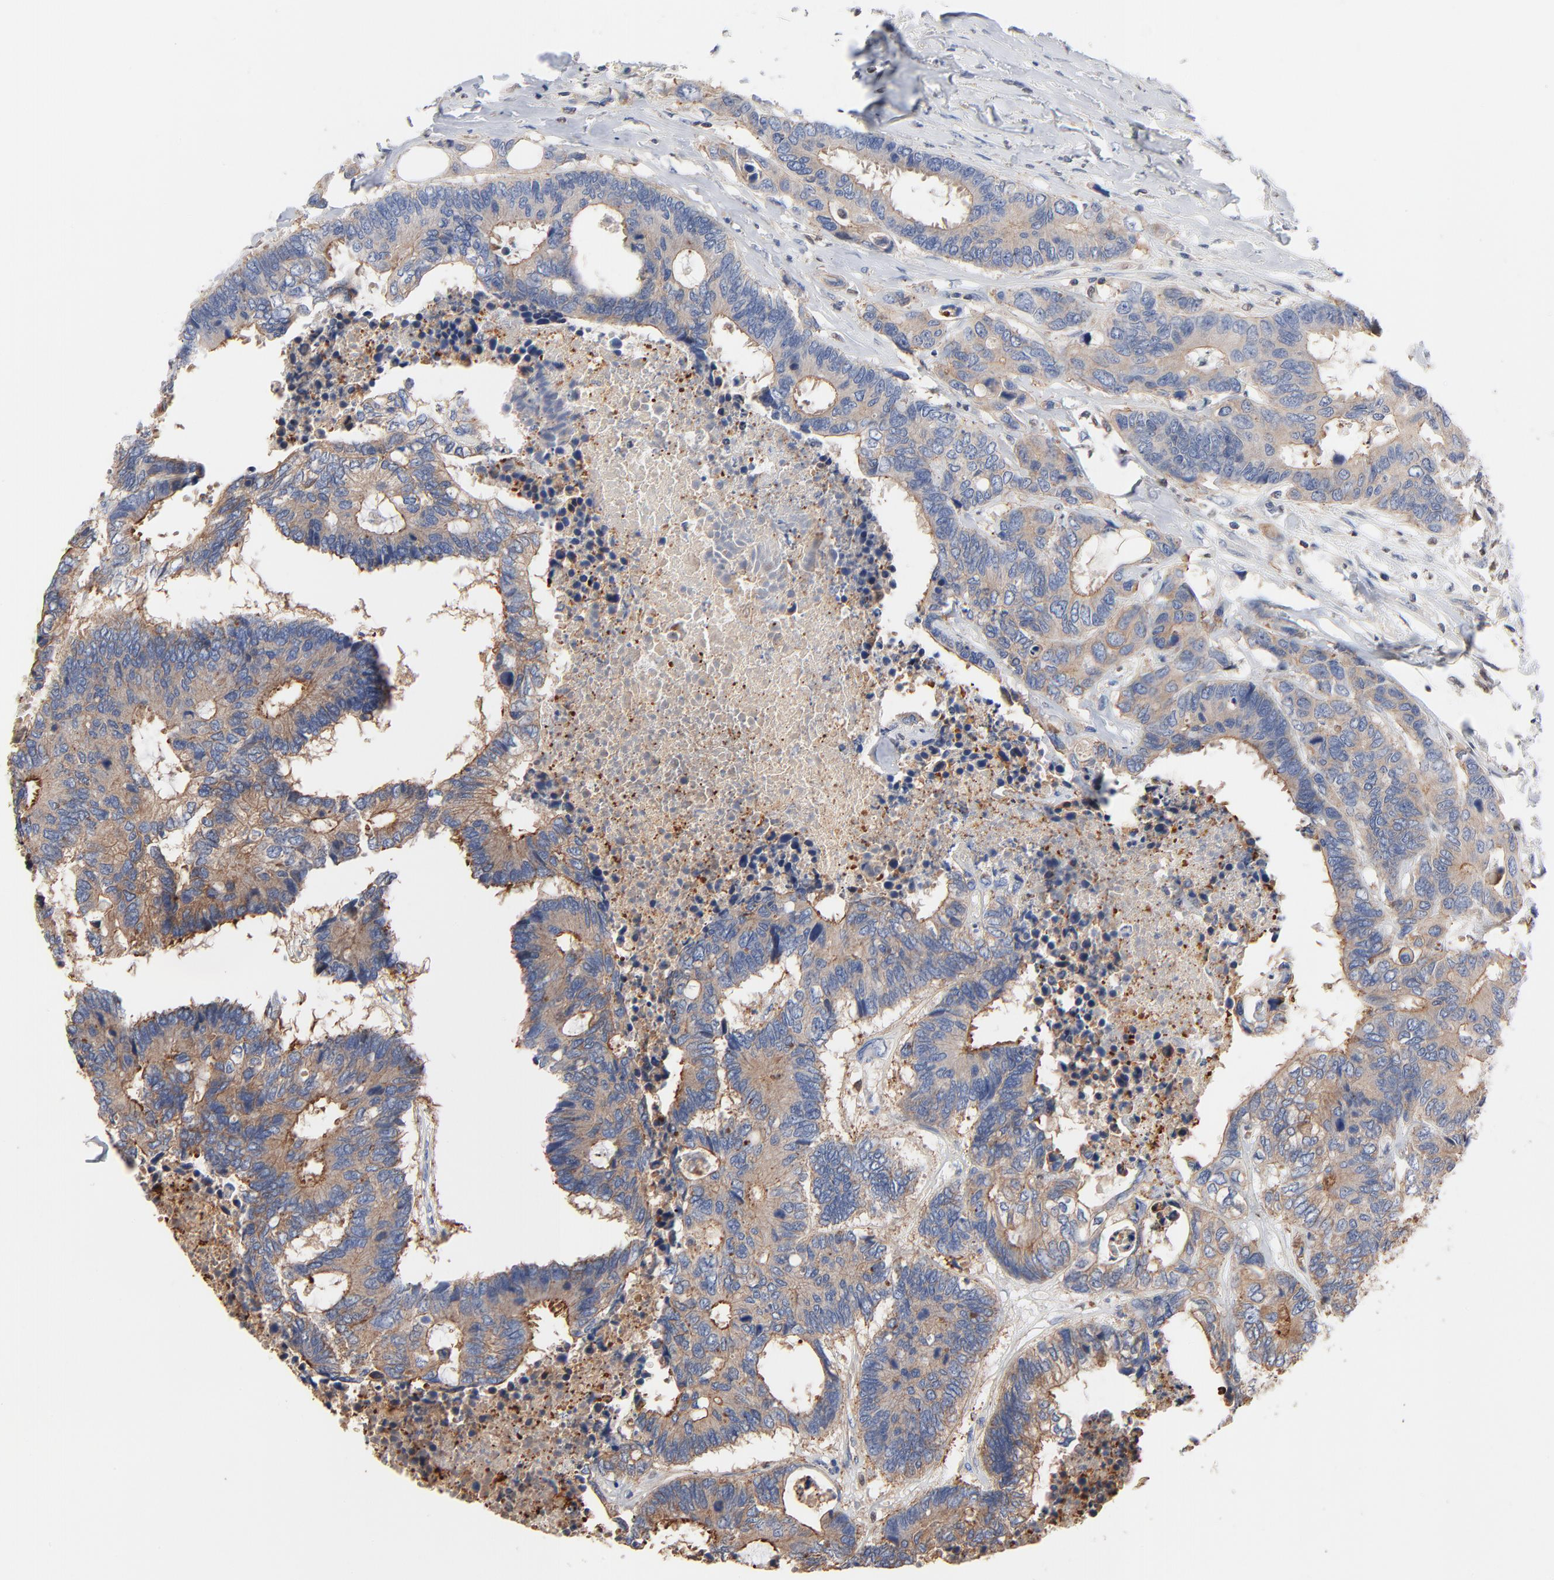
{"staining": {"intensity": "moderate", "quantity": ">75%", "location": "cytoplasmic/membranous"}, "tissue": "colorectal cancer", "cell_type": "Tumor cells", "image_type": "cancer", "snomed": [{"axis": "morphology", "description": "Adenocarcinoma, NOS"}, {"axis": "topography", "description": "Rectum"}], "caption": "Colorectal adenocarcinoma stained for a protein reveals moderate cytoplasmic/membranous positivity in tumor cells. The protein of interest is shown in brown color, while the nuclei are stained blue.", "gene": "ARHGEF6", "patient": {"sex": "male", "age": 55}}